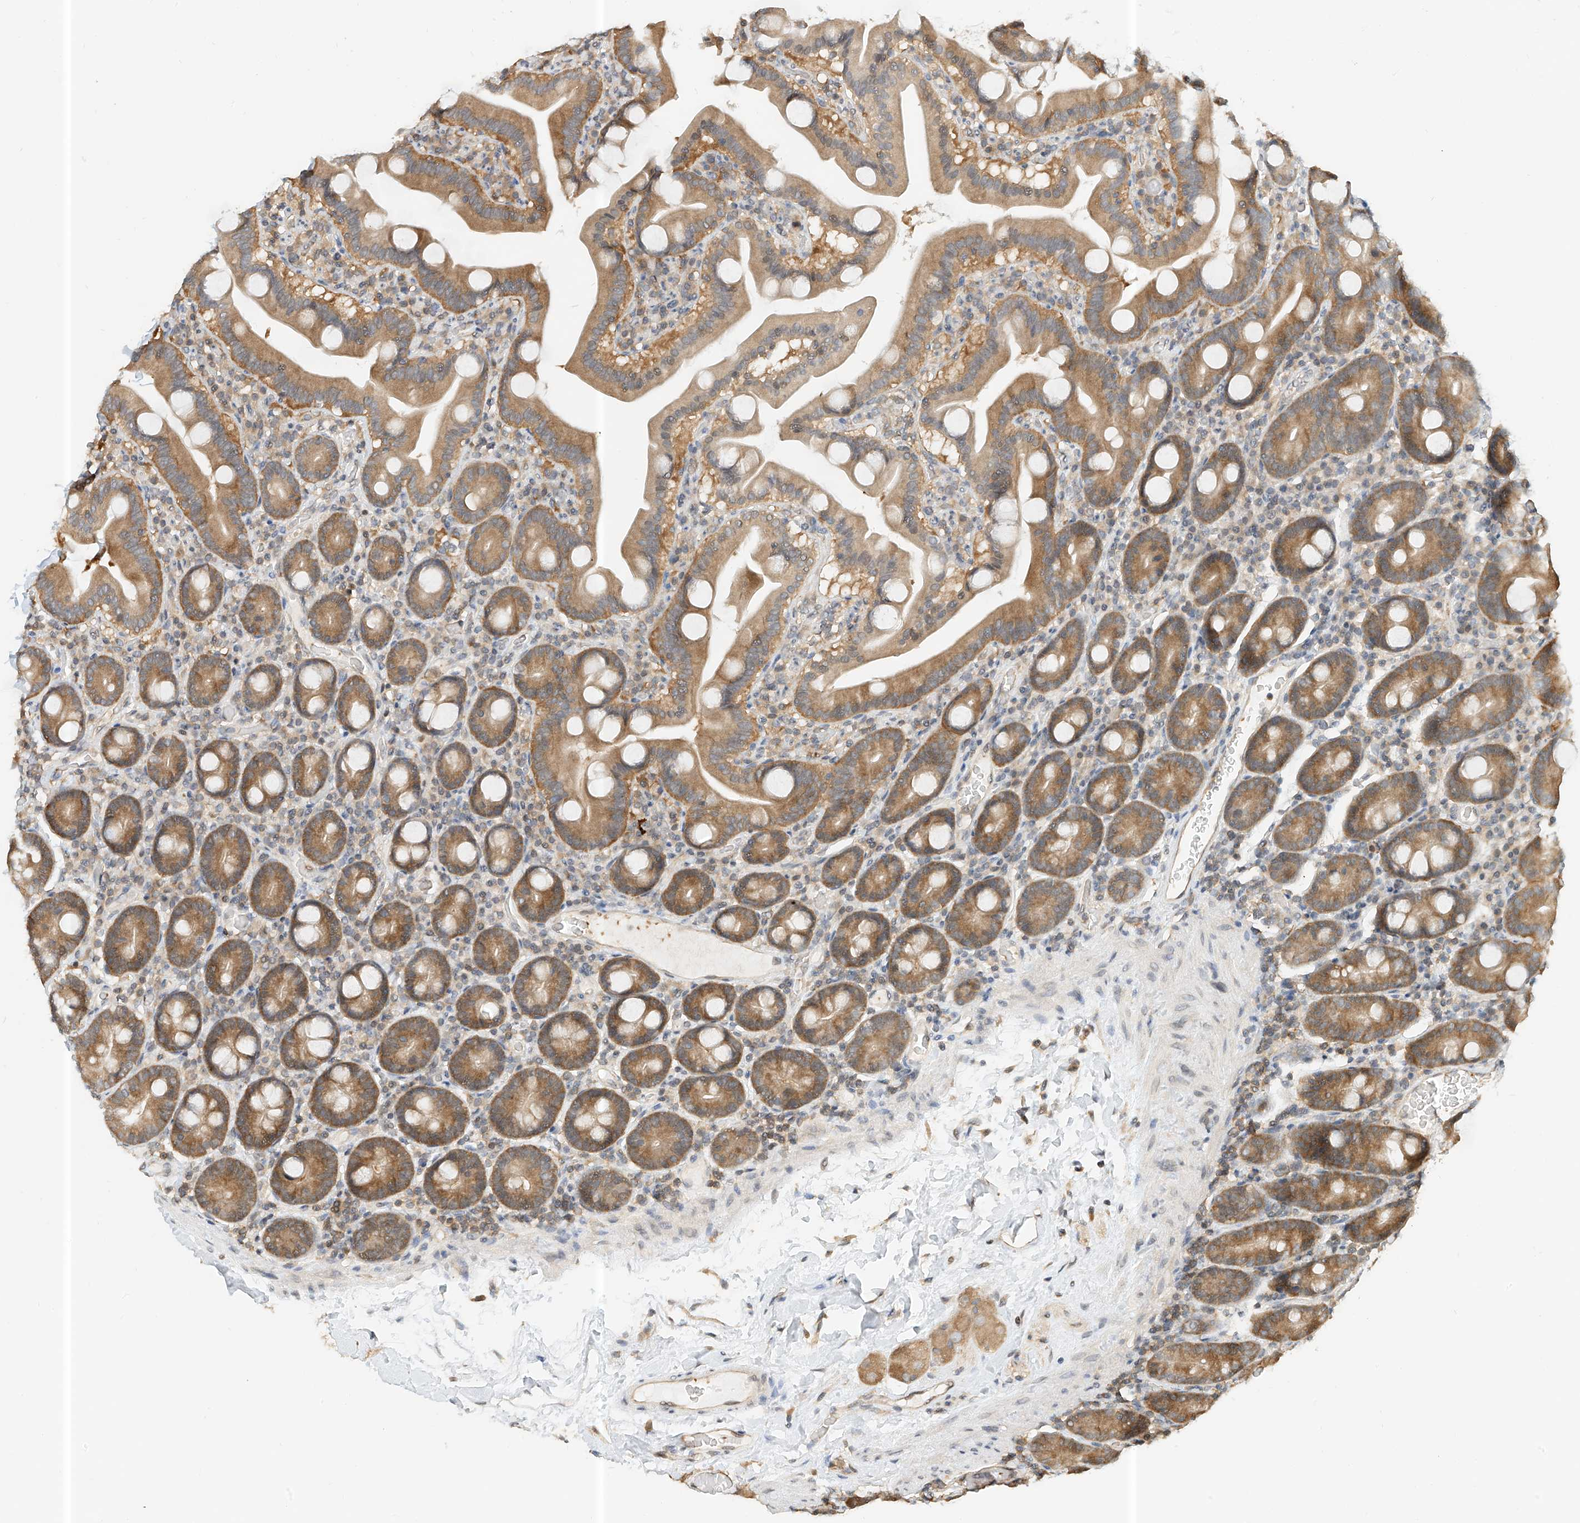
{"staining": {"intensity": "moderate", "quantity": ">75%", "location": "cytoplasmic/membranous"}, "tissue": "duodenum", "cell_type": "Glandular cells", "image_type": "normal", "snomed": [{"axis": "morphology", "description": "Normal tissue, NOS"}, {"axis": "topography", "description": "Duodenum"}], "caption": "A high-resolution image shows immunohistochemistry staining of benign duodenum, which demonstrates moderate cytoplasmic/membranous staining in approximately >75% of glandular cells. (DAB (3,3'-diaminobenzidine) IHC with brightfield microscopy, high magnification).", "gene": "PPA2", "patient": {"sex": "male", "age": 55}}